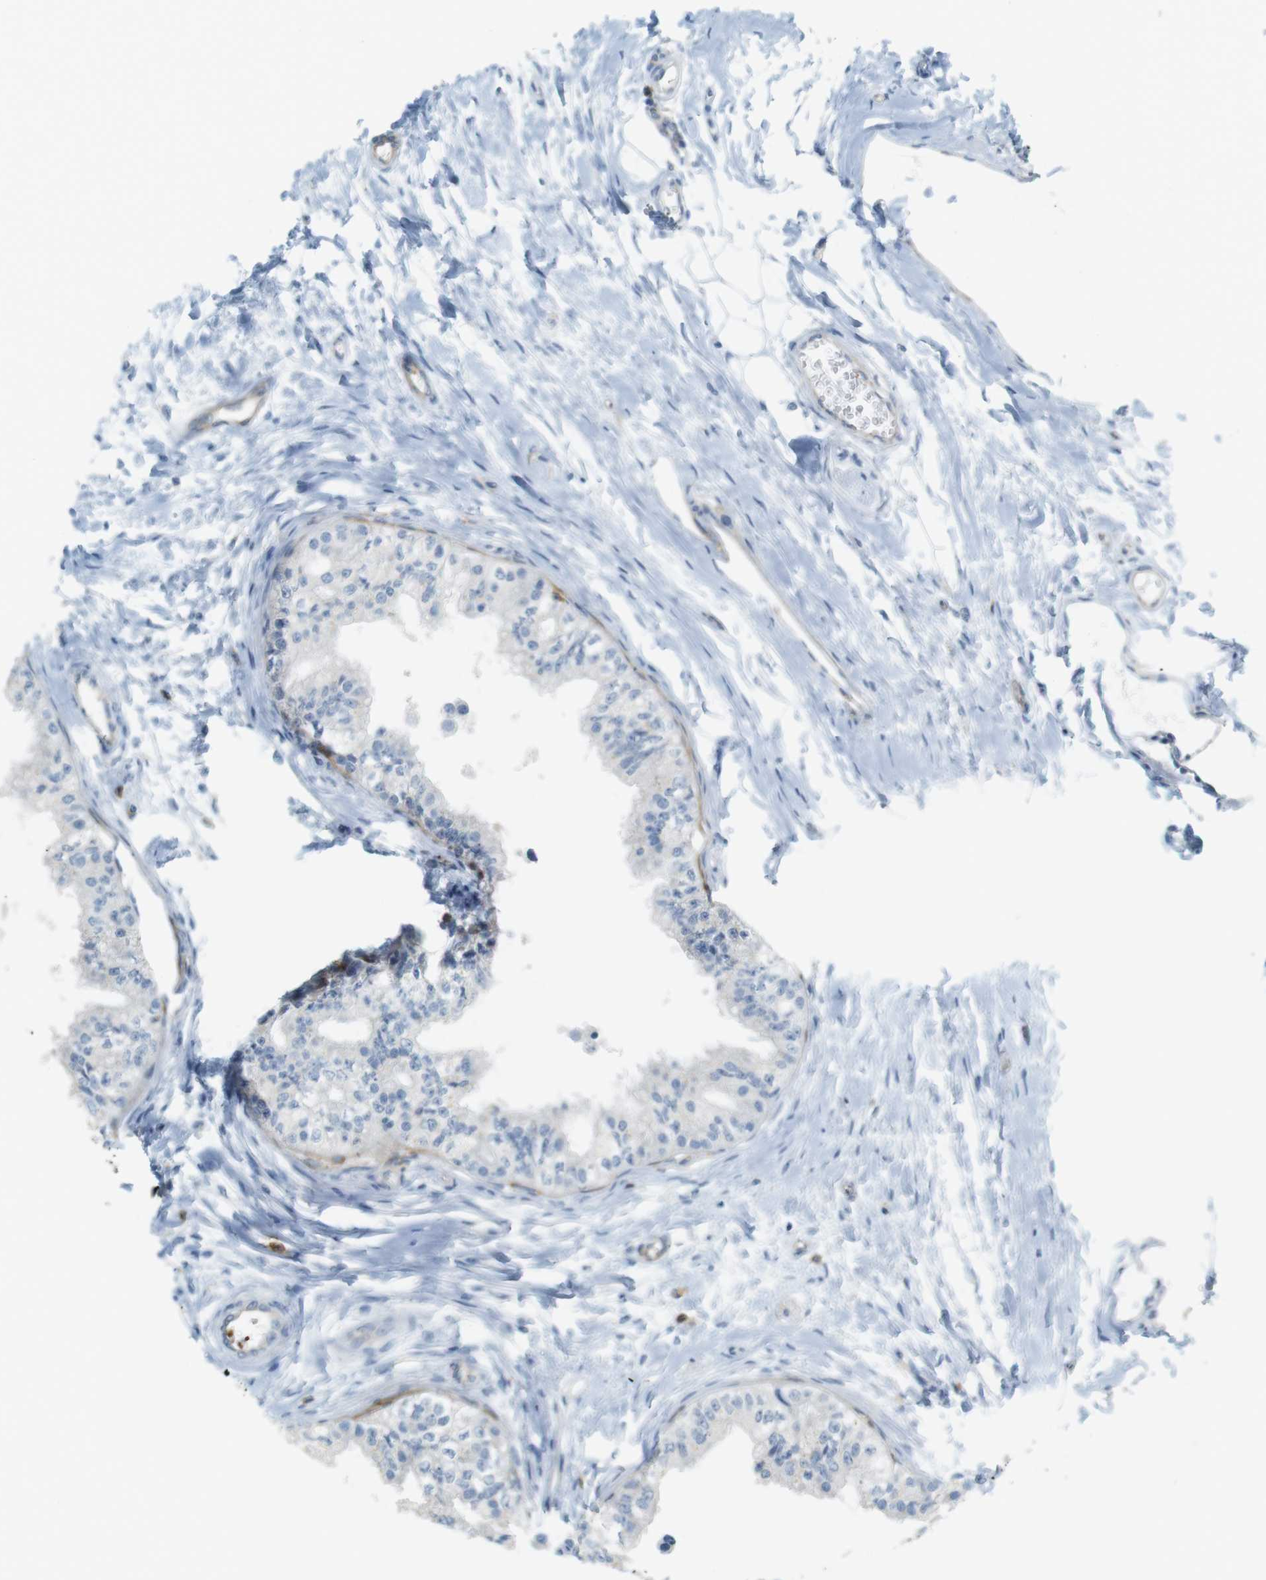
{"staining": {"intensity": "weak", "quantity": ">75%", "location": "cytoplasmic/membranous"}, "tissue": "epididymis", "cell_type": "Glandular cells", "image_type": "normal", "snomed": [{"axis": "morphology", "description": "Normal tissue, NOS"}, {"axis": "morphology", "description": "Adenocarcinoma, metastatic, NOS"}, {"axis": "topography", "description": "Testis"}, {"axis": "topography", "description": "Epididymis"}], "caption": "Benign epididymis displays weak cytoplasmic/membranous expression in about >75% of glandular cells Immunohistochemistry (ihc) stains the protein in brown and the nuclei are stained blue..", "gene": "F2R", "patient": {"sex": "male", "age": 26}}